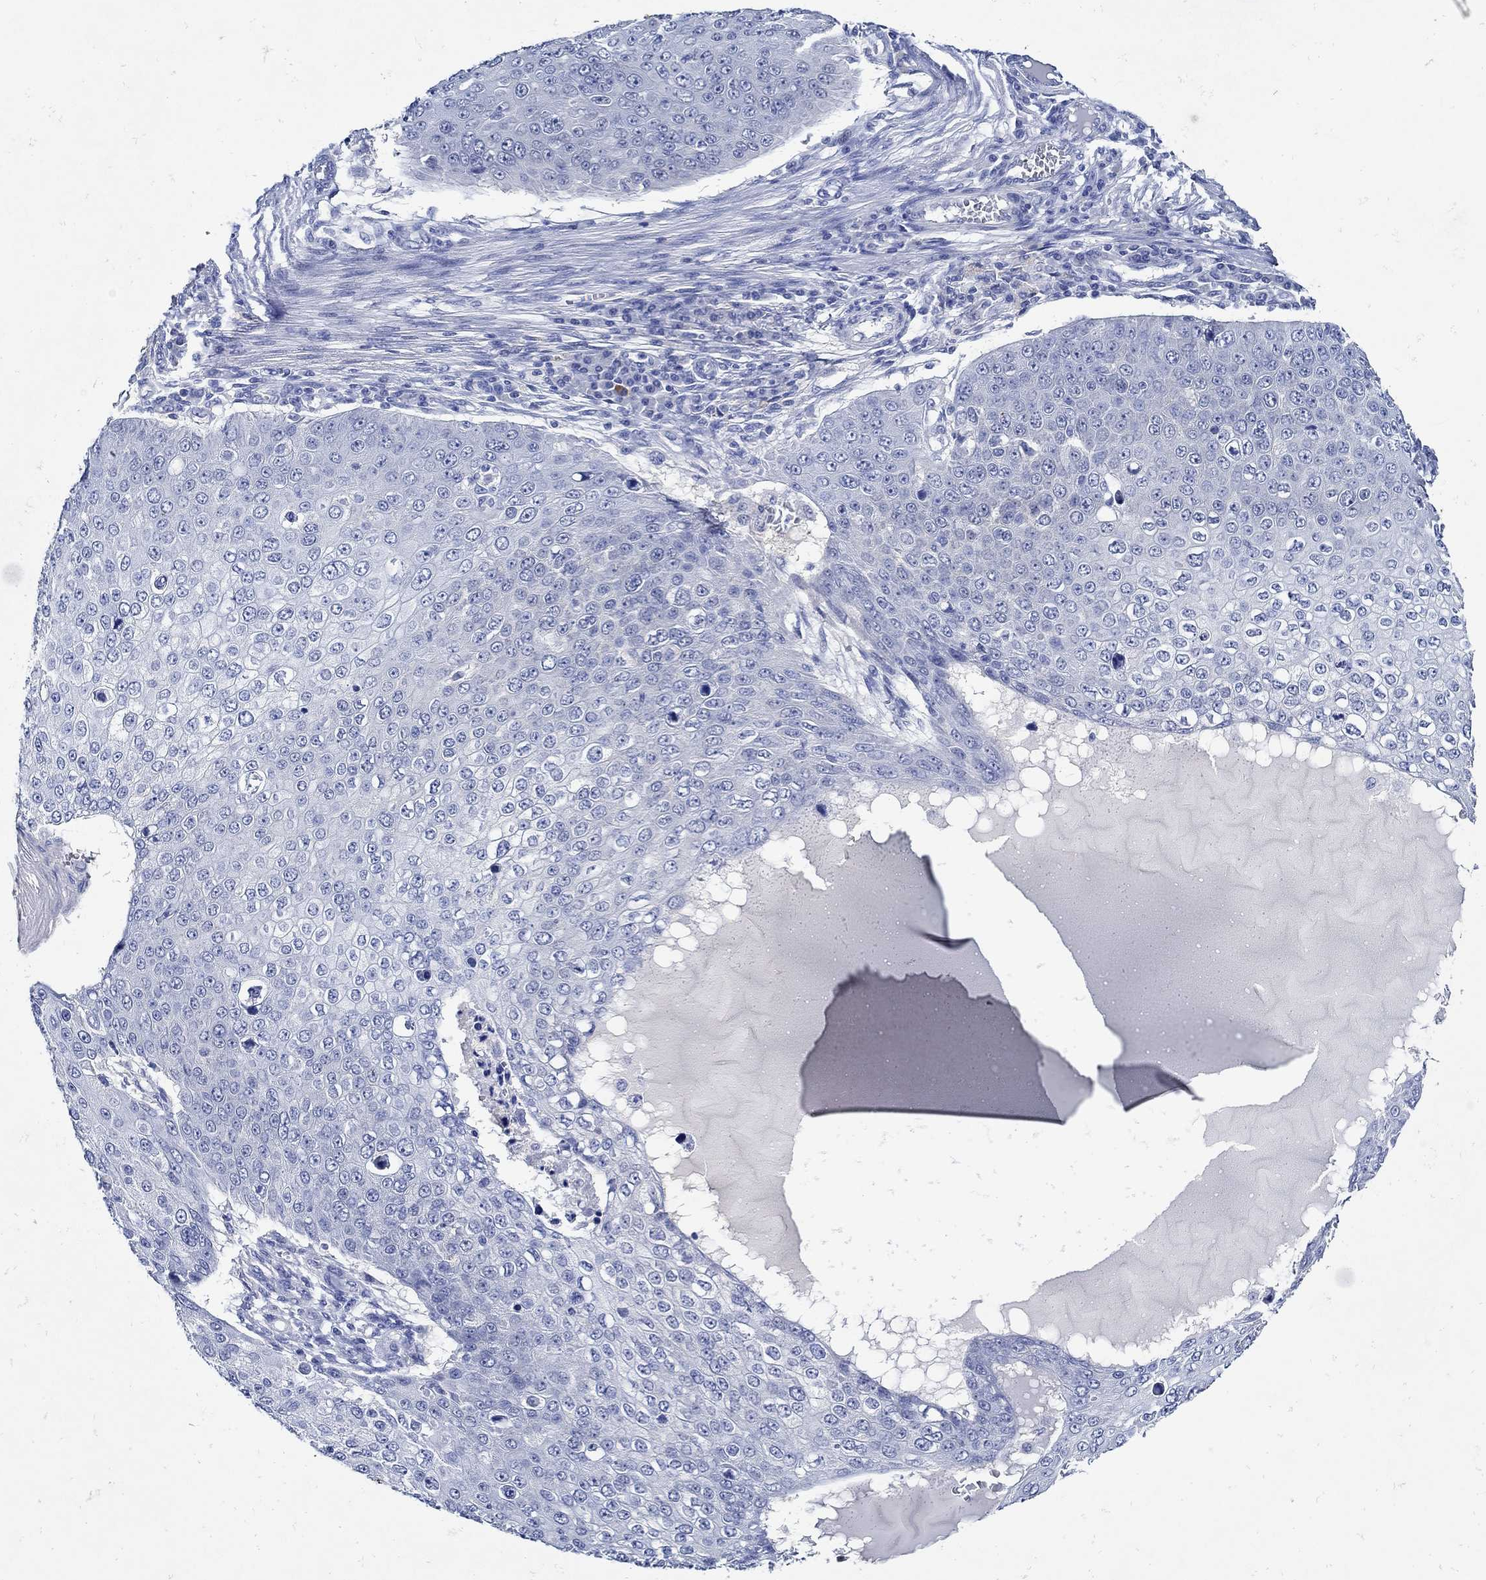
{"staining": {"intensity": "negative", "quantity": "none", "location": "none"}, "tissue": "skin cancer", "cell_type": "Tumor cells", "image_type": "cancer", "snomed": [{"axis": "morphology", "description": "Squamous cell carcinoma, NOS"}, {"axis": "topography", "description": "Skin"}], "caption": "An immunohistochemistry (IHC) histopathology image of squamous cell carcinoma (skin) is shown. There is no staining in tumor cells of squamous cell carcinoma (skin).", "gene": "NOS1", "patient": {"sex": "male", "age": 71}}